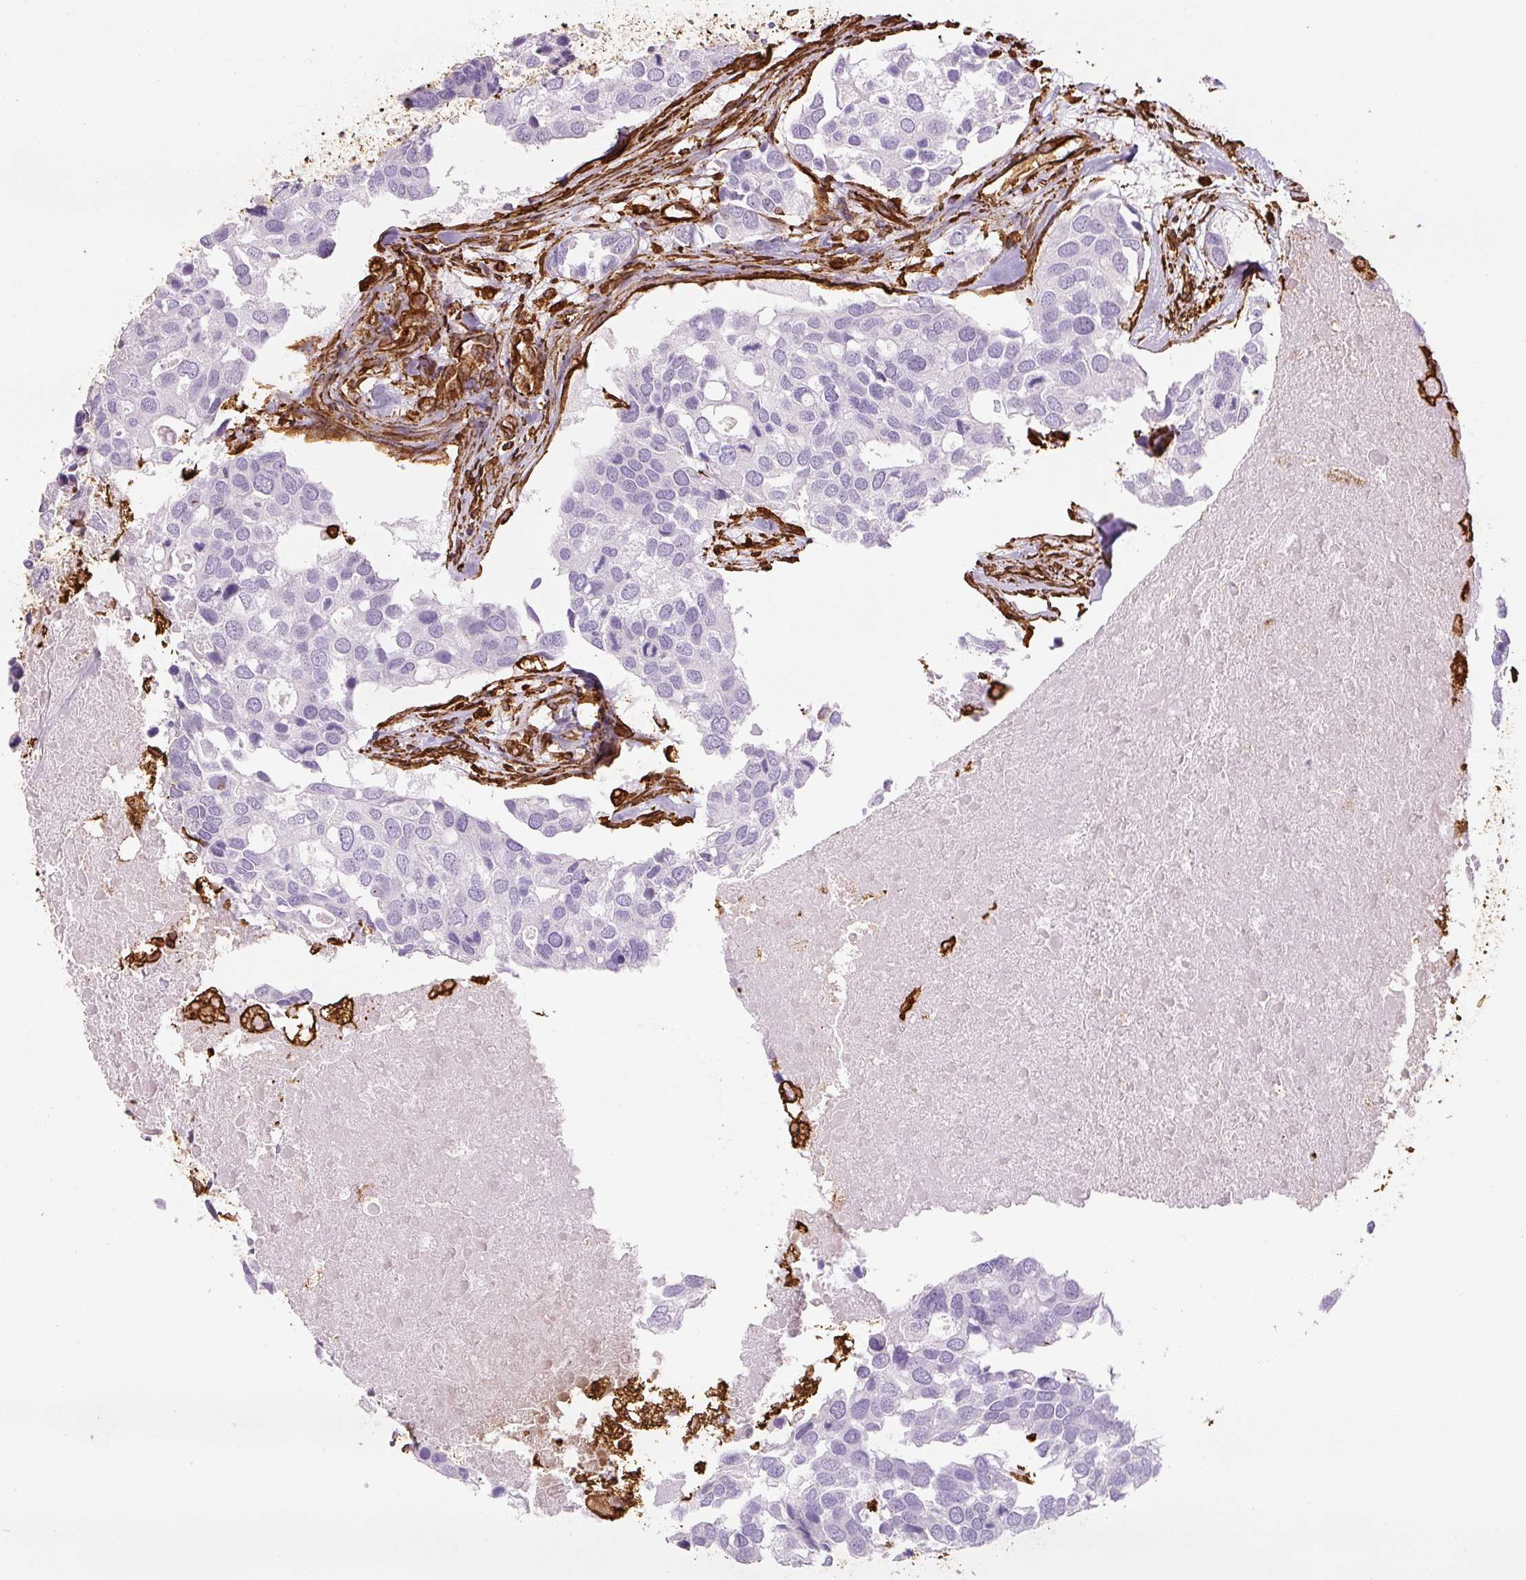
{"staining": {"intensity": "negative", "quantity": "none", "location": "none"}, "tissue": "breast cancer", "cell_type": "Tumor cells", "image_type": "cancer", "snomed": [{"axis": "morphology", "description": "Duct carcinoma"}, {"axis": "topography", "description": "Breast"}], "caption": "A high-resolution histopathology image shows immunohistochemistry staining of infiltrating ductal carcinoma (breast), which exhibits no significant expression in tumor cells.", "gene": "VIM", "patient": {"sex": "female", "age": 83}}